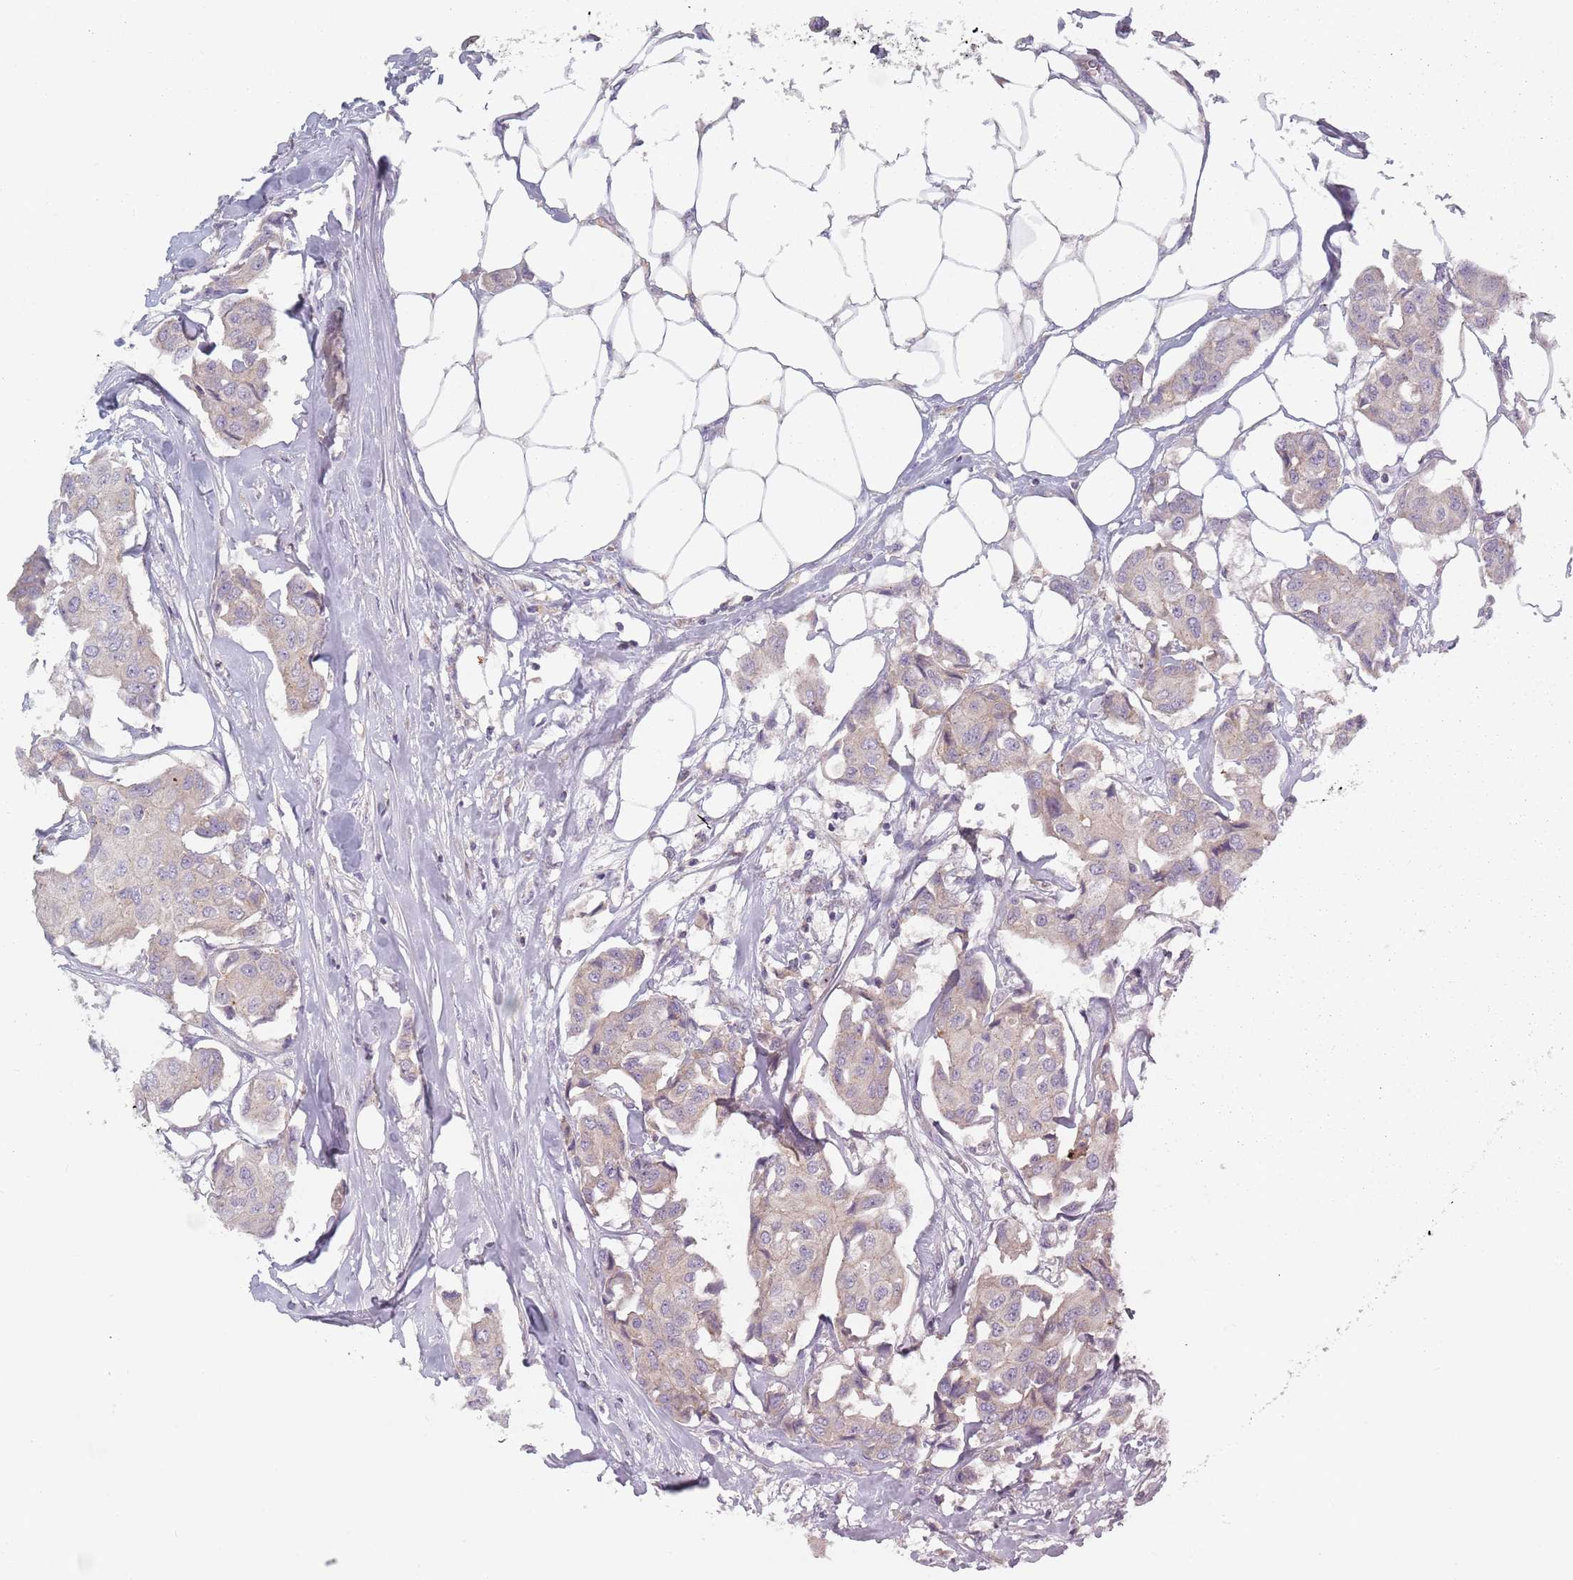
{"staining": {"intensity": "weak", "quantity": "<25%", "location": "cytoplasmic/membranous"}, "tissue": "breast cancer", "cell_type": "Tumor cells", "image_type": "cancer", "snomed": [{"axis": "morphology", "description": "Duct carcinoma"}, {"axis": "topography", "description": "Breast"}, {"axis": "topography", "description": "Lymph node"}], "caption": "This is a histopathology image of IHC staining of invasive ductal carcinoma (breast), which shows no expression in tumor cells.", "gene": "ASB13", "patient": {"sex": "female", "age": 80}}